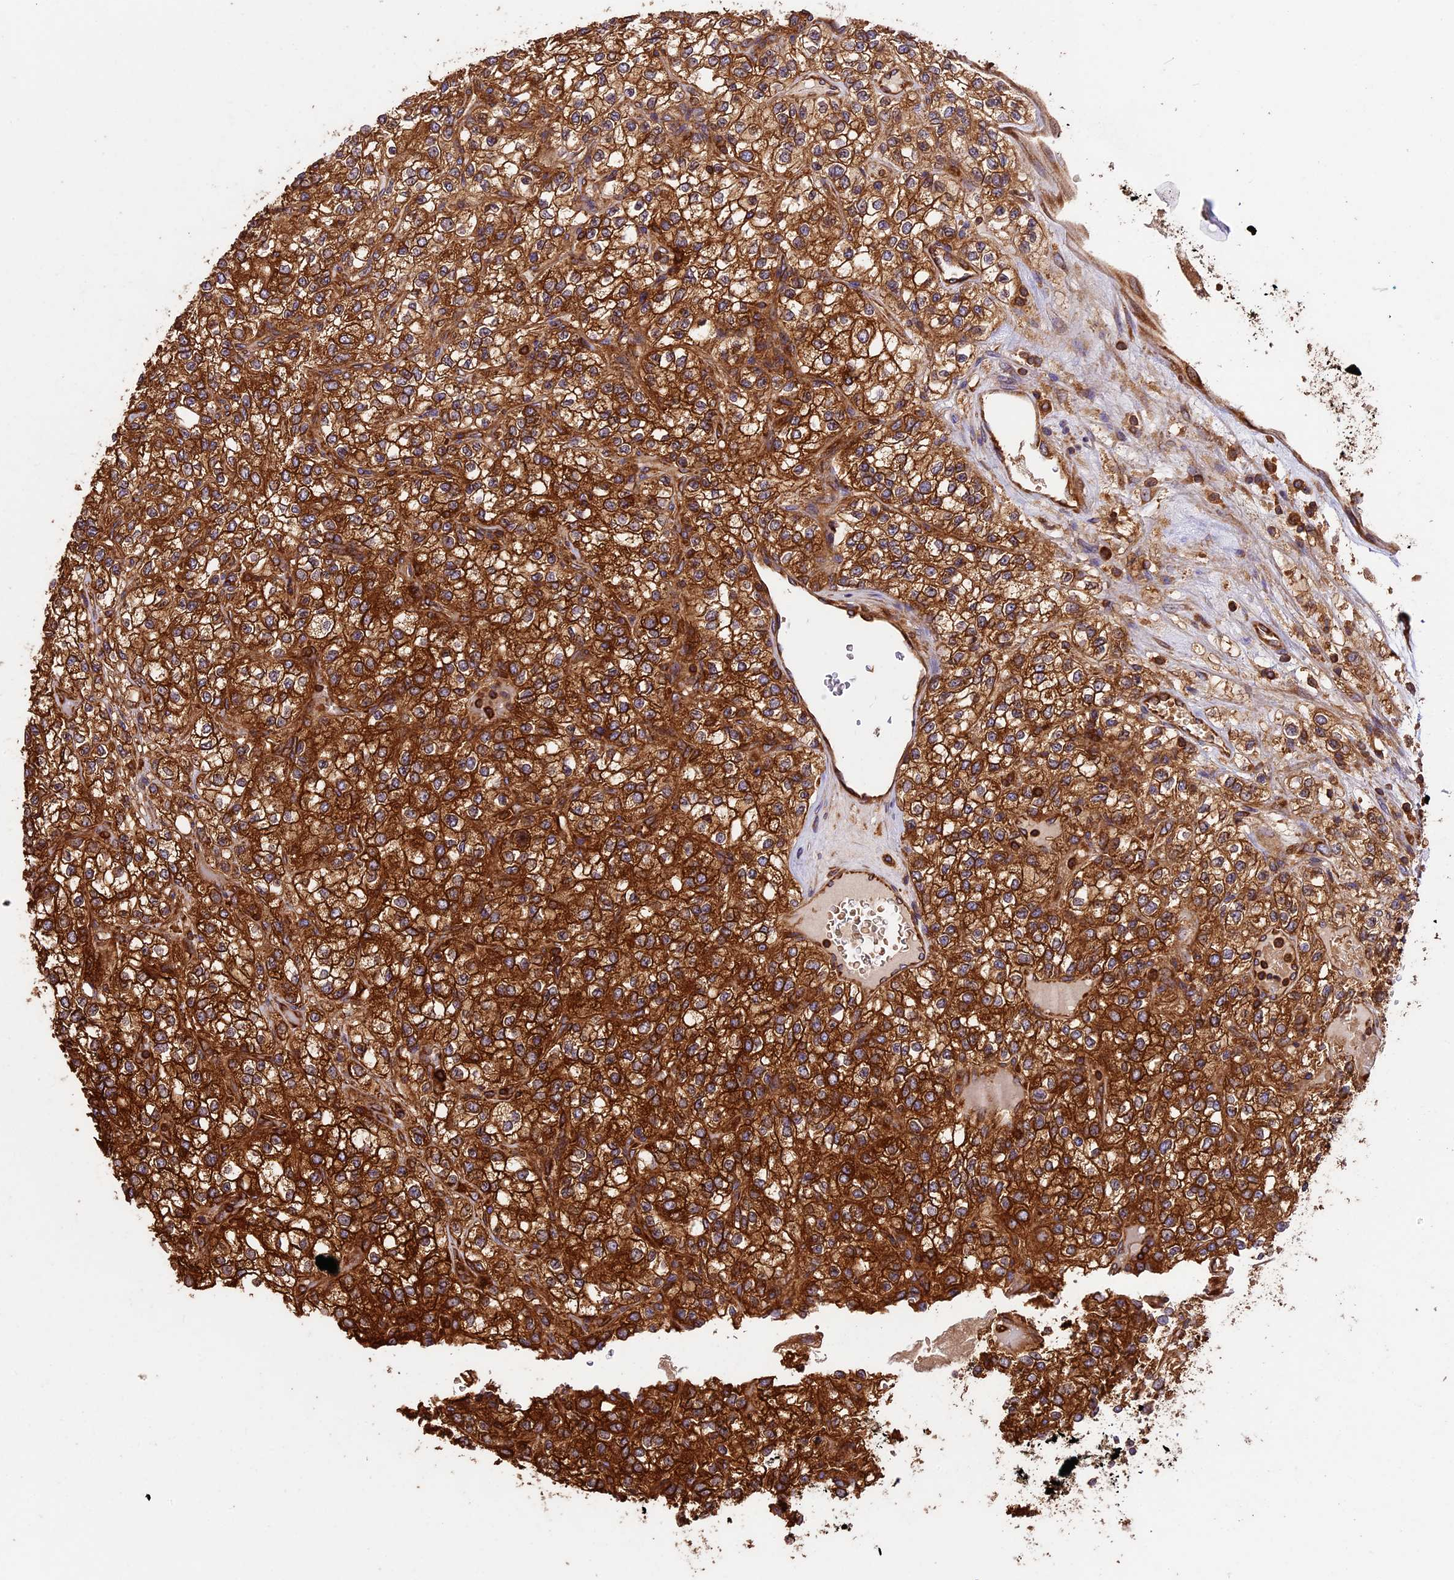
{"staining": {"intensity": "strong", "quantity": ">75%", "location": "cytoplasmic/membranous"}, "tissue": "renal cancer", "cell_type": "Tumor cells", "image_type": "cancer", "snomed": [{"axis": "morphology", "description": "Adenocarcinoma, NOS"}, {"axis": "topography", "description": "Kidney"}], "caption": "Immunohistochemistry (IHC) (DAB (3,3'-diaminobenzidine)) staining of human renal cancer (adenocarcinoma) reveals strong cytoplasmic/membranous protein positivity in approximately >75% of tumor cells.", "gene": "KARS1", "patient": {"sex": "male", "age": 80}}